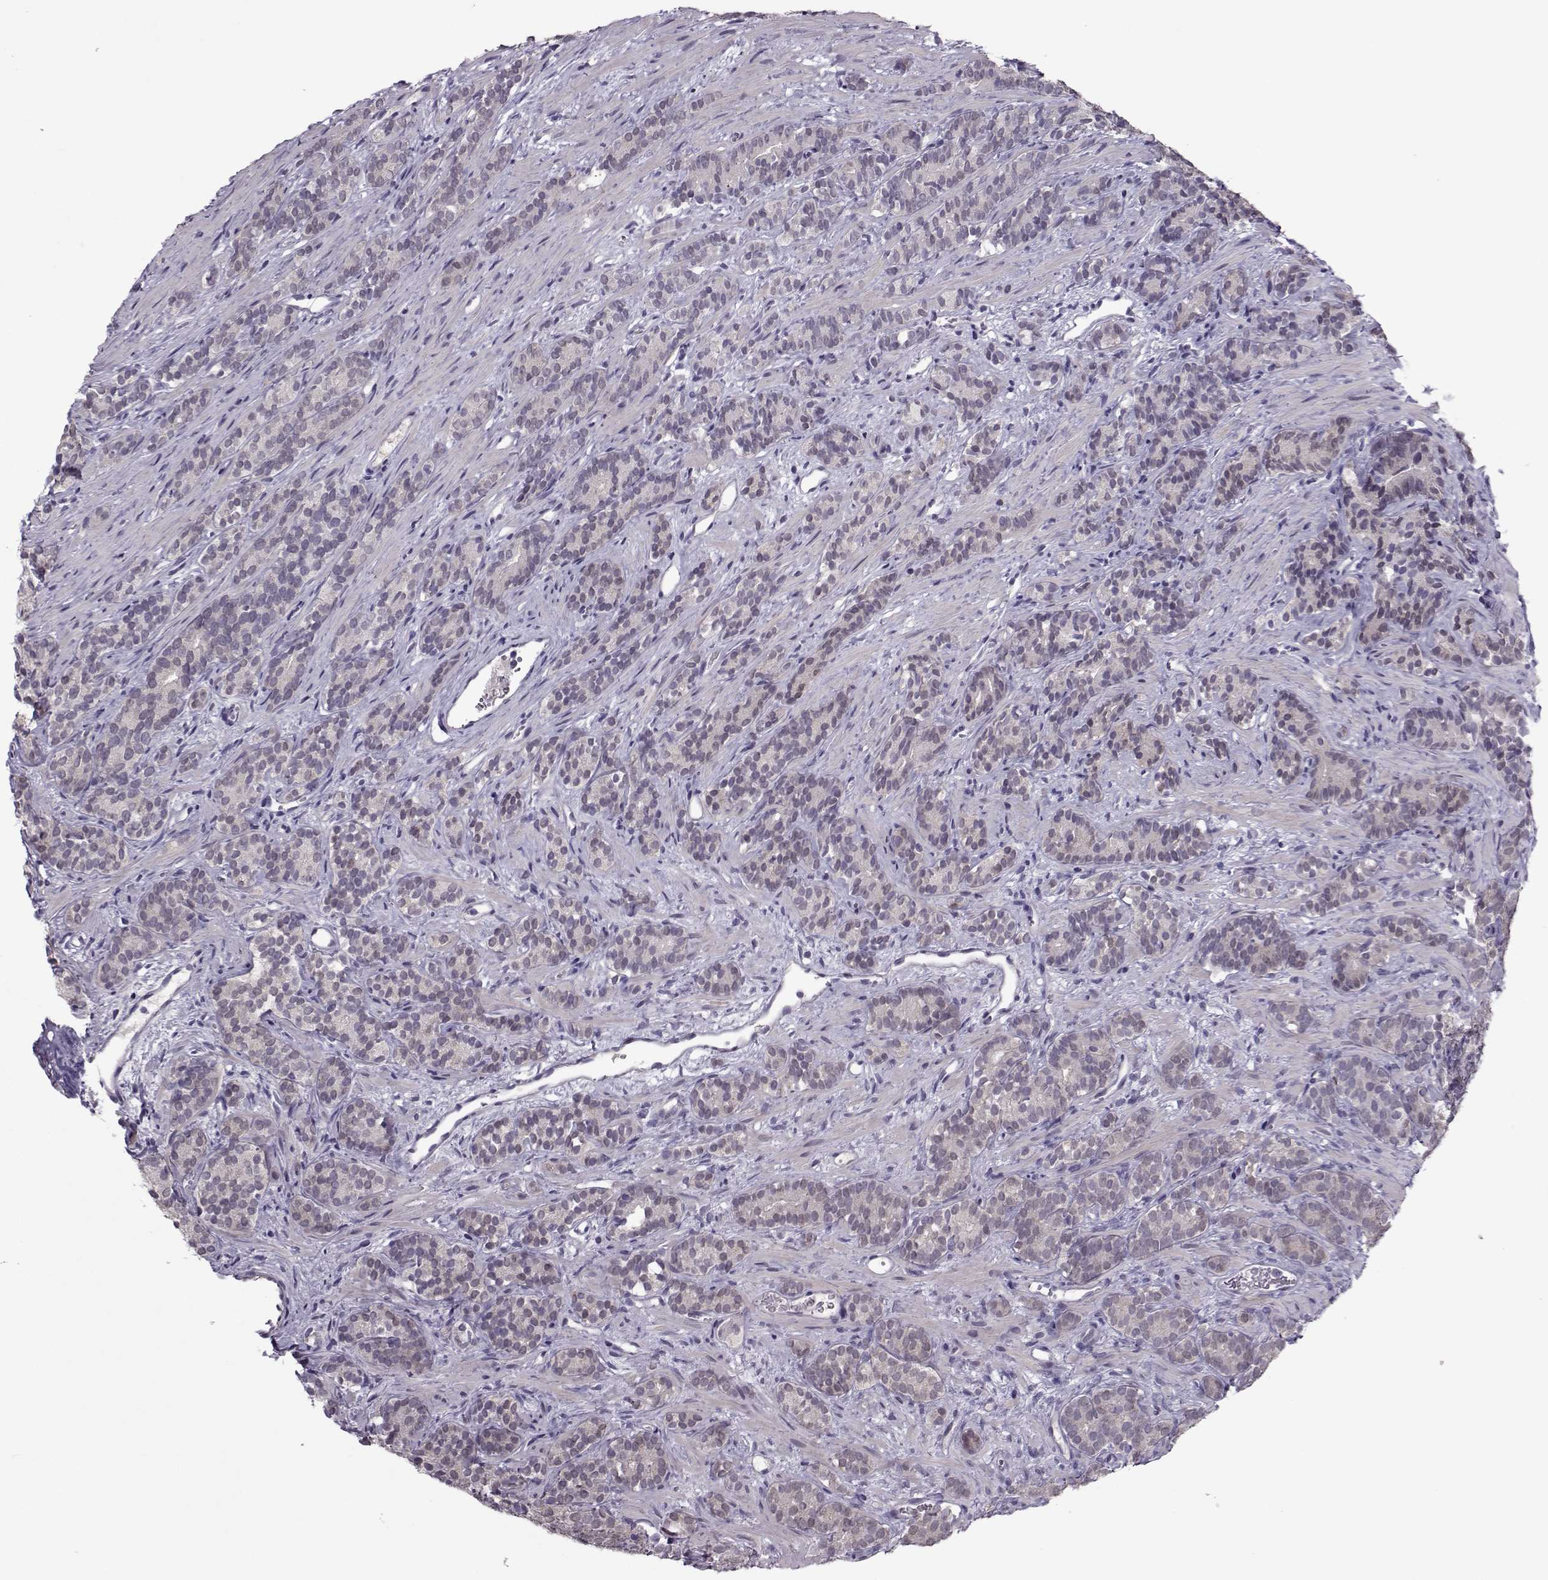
{"staining": {"intensity": "moderate", "quantity": "<25%", "location": "nuclear"}, "tissue": "prostate cancer", "cell_type": "Tumor cells", "image_type": "cancer", "snomed": [{"axis": "morphology", "description": "Adenocarcinoma, High grade"}, {"axis": "topography", "description": "Prostate"}], "caption": "A histopathology image of prostate adenocarcinoma (high-grade) stained for a protein demonstrates moderate nuclear brown staining in tumor cells.", "gene": "ASRGL1", "patient": {"sex": "male", "age": 84}}